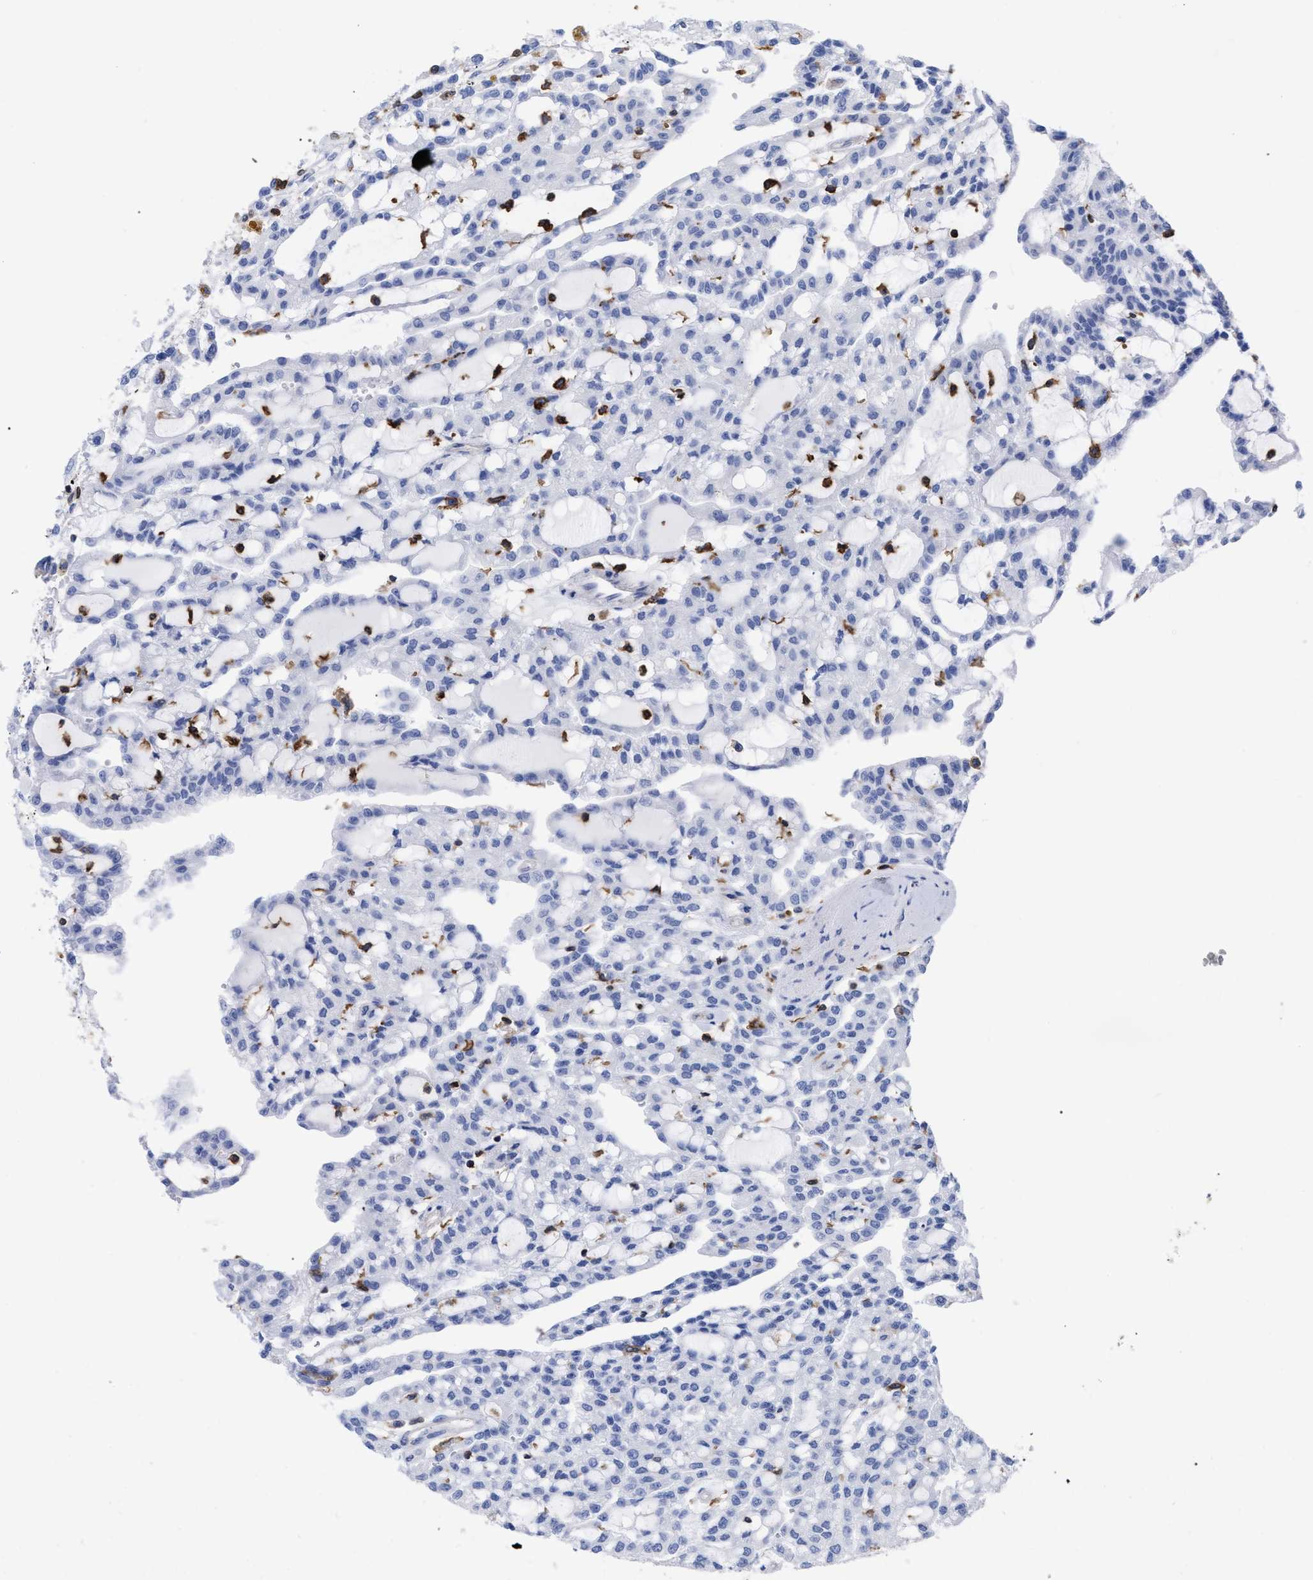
{"staining": {"intensity": "negative", "quantity": "none", "location": "none"}, "tissue": "renal cancer", "cell_type": "Tumor cells", "image_type": "cancer", "snomed": [{"axis": "morphology", "description": "Adenocarcinoma, NOS"}, {"axis": "topography", "description": "Kidney"}], "caption": "There is no significant expression in tumor cells of adenocarcinoma (renal).", "gene": "HCLS1", "patient": {"sex": "male", "age": 63}}